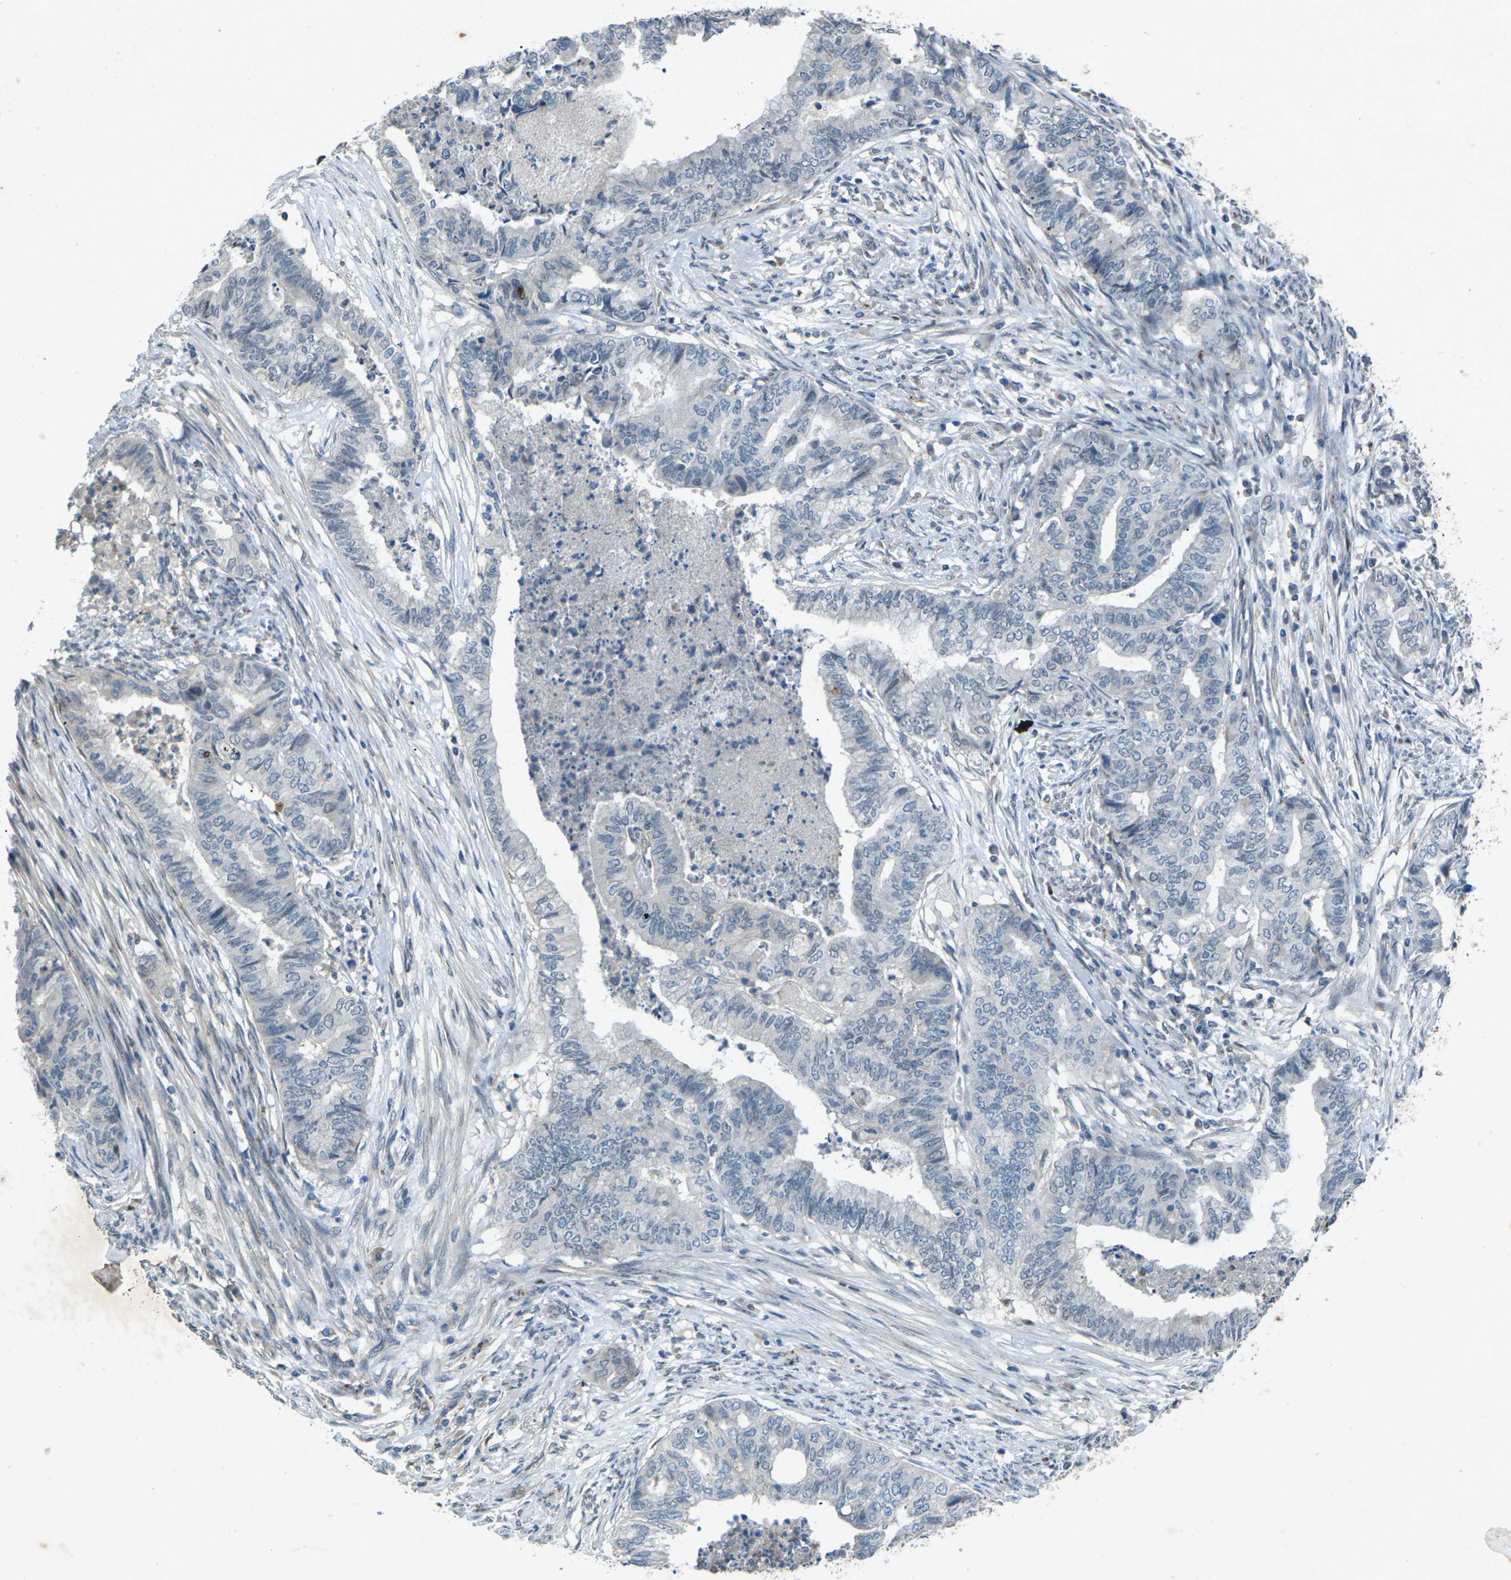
{"staining": {"intensity": "negative", "quantity": "none", "location": "none"}, "tissue": "endometrial cancer", "cell_type": "Tumor cells", "image_type": "cancer", "snomed": [{"axis": "morphology", "description": "Adenocarcinoma, NOS"}, {"axis": "topography", "description": "Endometrium"}], "caption": "A histopathology image of endometrial cancer stained for a protein shows no brown staining in tumor cells. (DAB IHC with hematoxylin counter stain).", "gene": "SIGLEC14", "patient": {"sex": "female", "age": 79}}